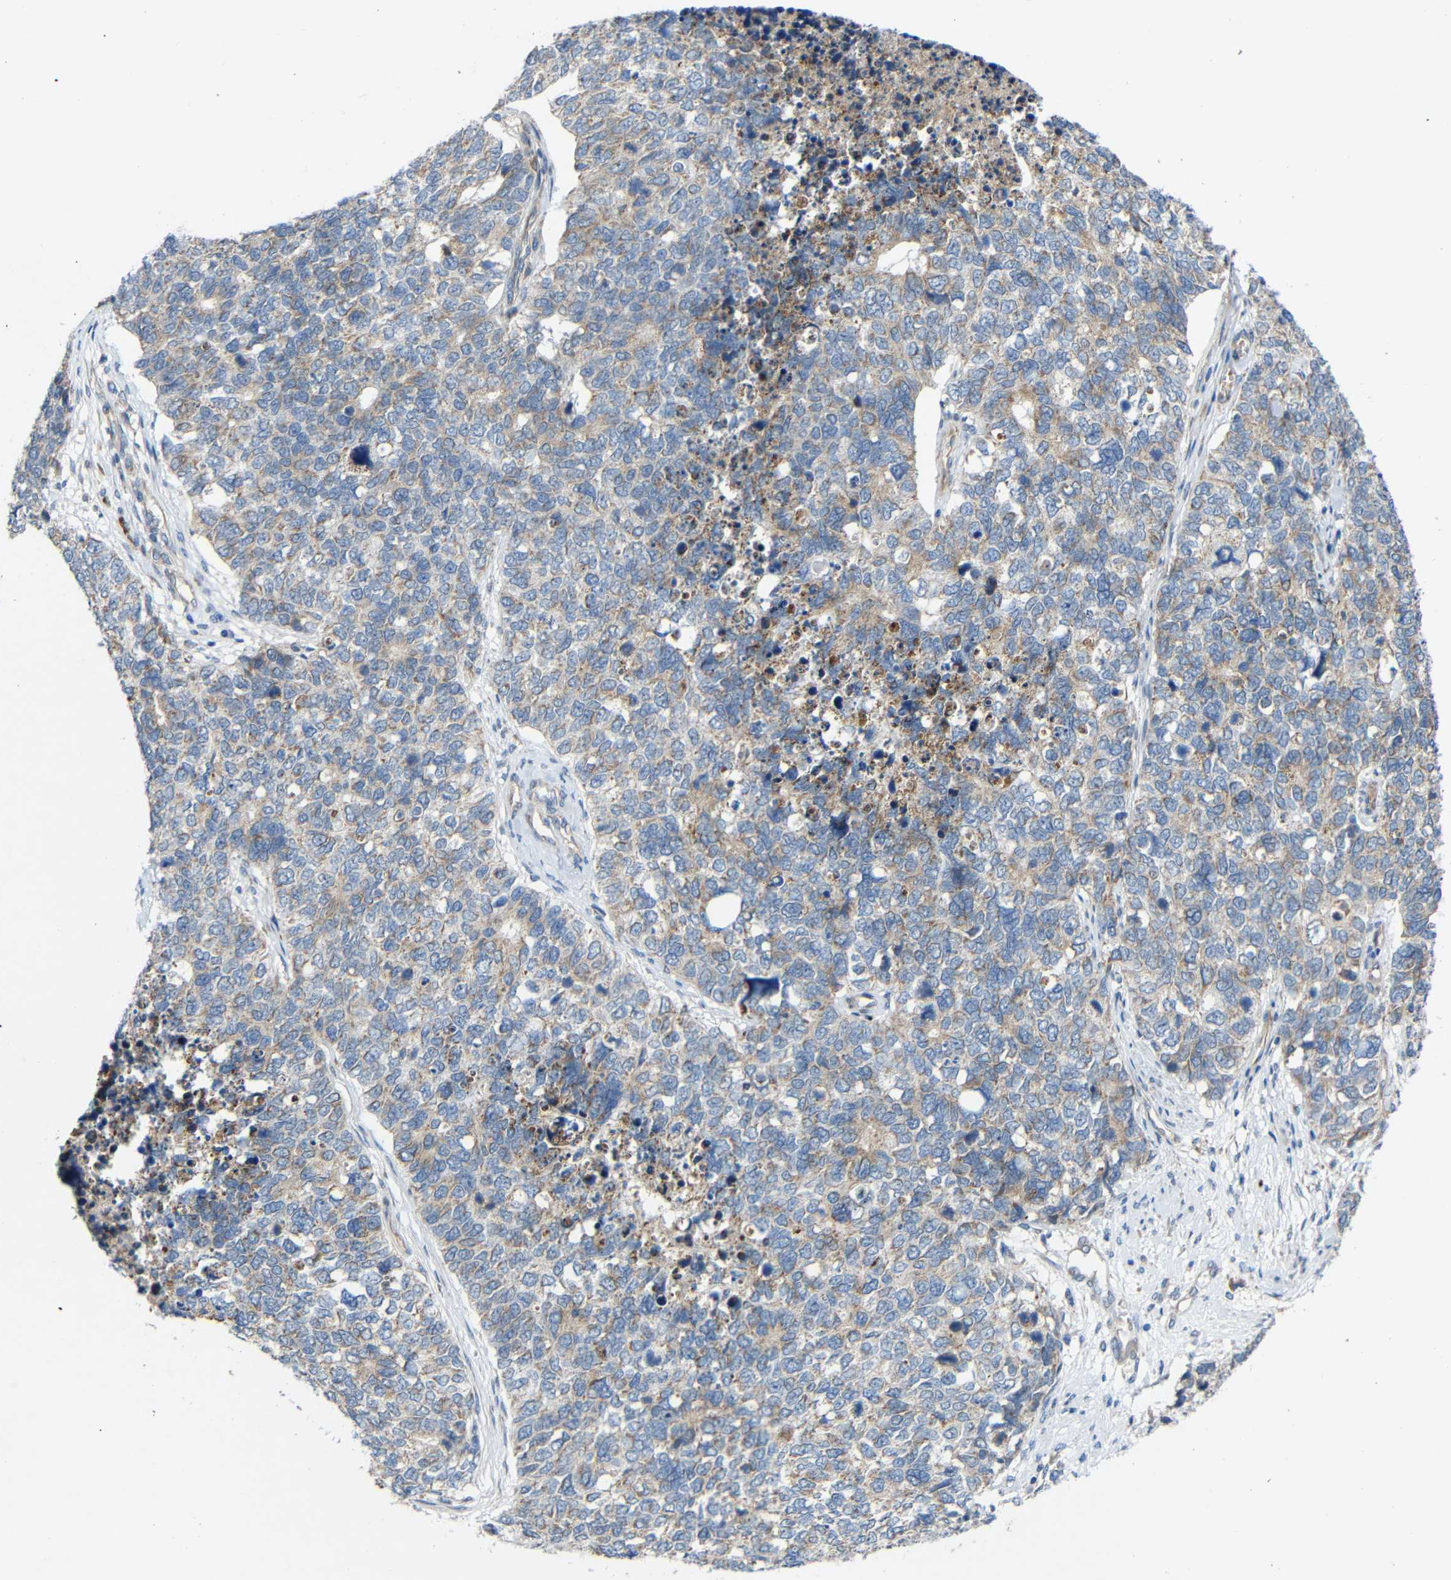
{"staining": {"intensity": "weak", "quantity": "<25%", "location": "cytoplasmic/membranous"}, "tissue": "cervical cancer", "cell_type": "Tumor cells", "image_type": "cancer", "snomed": [{"axis": "morphology", "description": "Squamous cell carcinoma, NOS"}, {"axis": "topography", "description": "Cervix"}], "caption": "Squamous cell carcinoma (cervical) was stained to show a protein in brown. There is no significant positivity in tumor cells.", "gene": "TMEM25", "patient": {"sex": "female", "age": 63}}